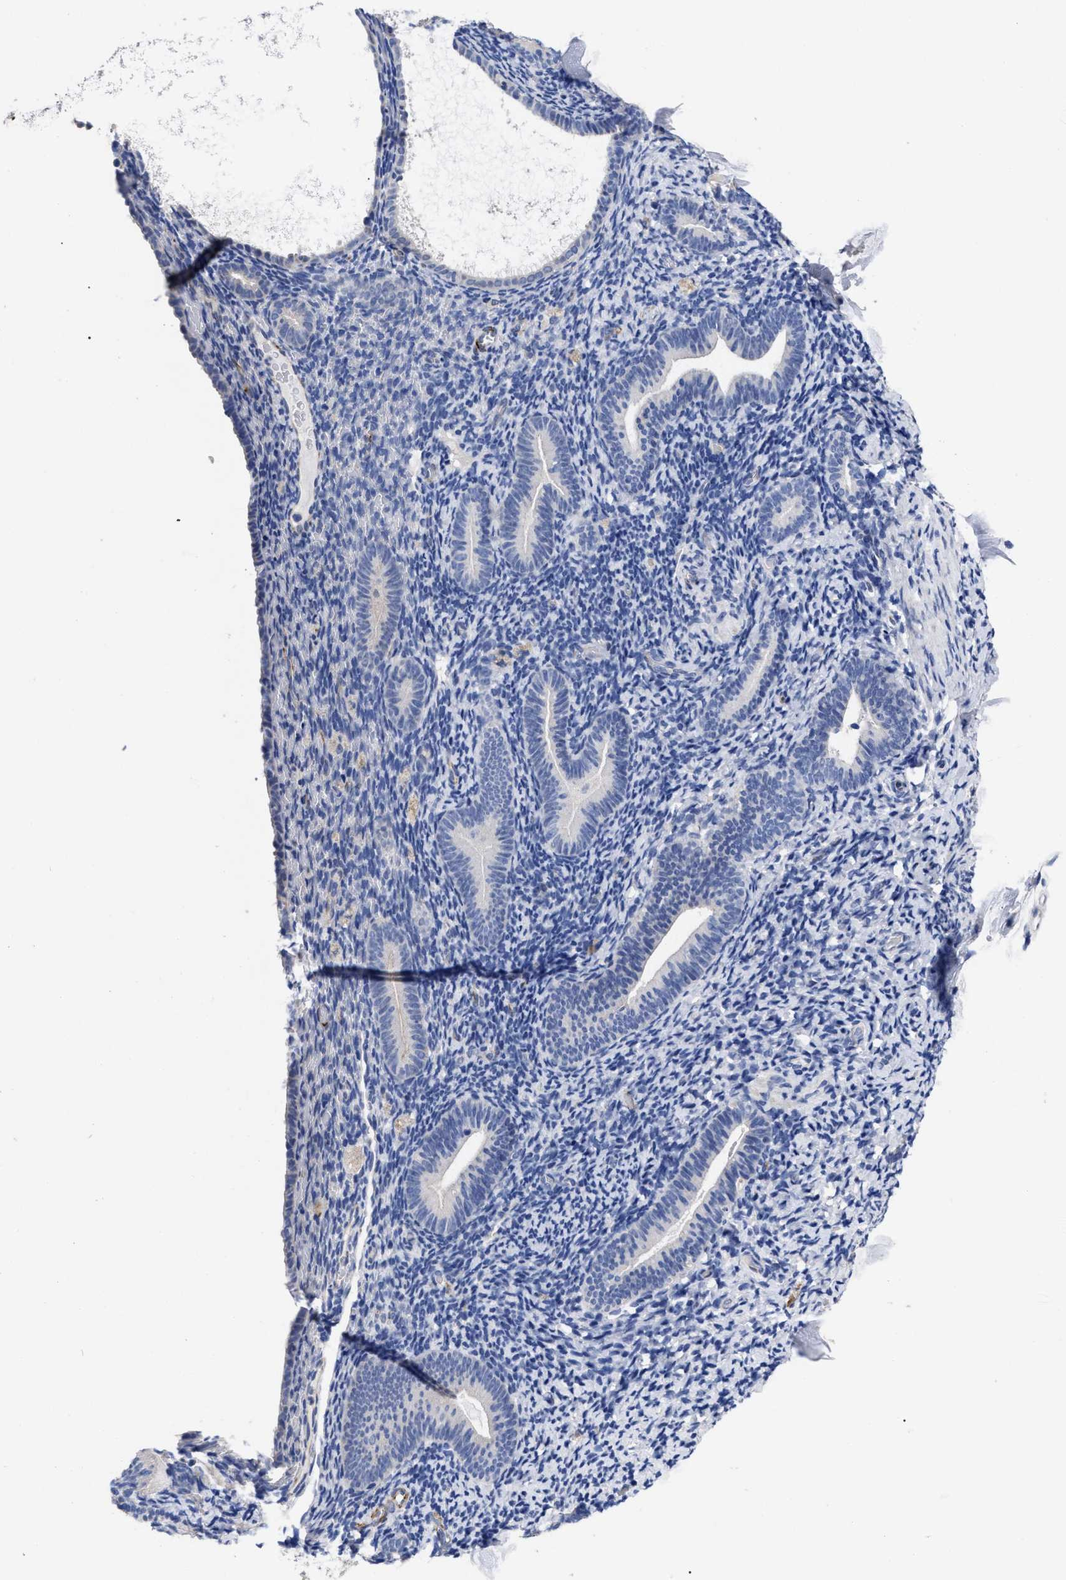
{"staining": {"intensity": "negative", "quantity": "none", "location": "none"}, "tissue": "endometrium", "cell_type": "Cells in endometrial stroma", "image_type": "normal", "snomed": [{"axis": "morphology", "description": "Normal tissue, NOS"}, {"axis": "topography", "description": "Endometrium"}], "caption": "IHC image of normal human endometrium stained for a protein (brown), which displays no staining in cells in endometrial stroma.", "gene": "CCN5", "patient": {"sex": "female", "age": 51}}